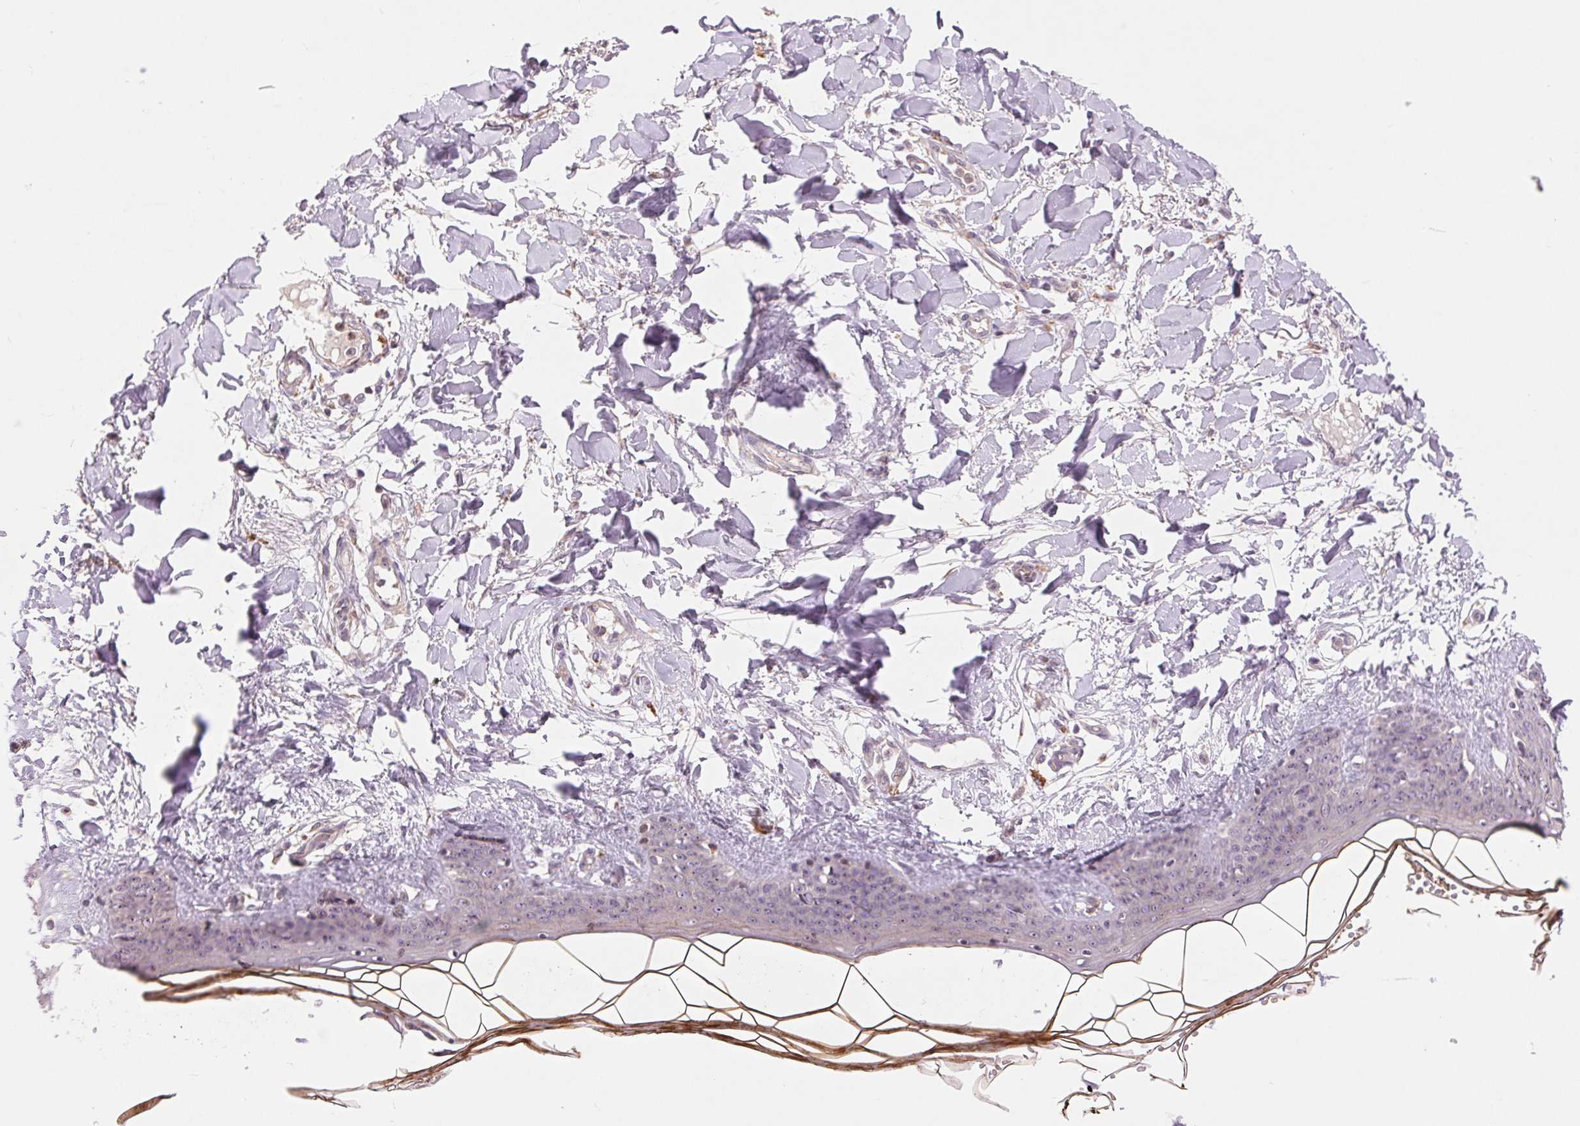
{"staining": {"intensity": "weak", "quantity": "<25%", "location": "cytoplasmic/membranous"}, "tissue": "skin", "cell_type": "Fibroblasts", "image_type": "normal", "snomed": [{"axis": "morphology", "description": "Normal tissue, NOS"}, {"axis": "topography", "description": "Skin"}], "caption": "Skin stained for a protein using IHC demonstrates no positivity fibroblasts.", "gene": "RANBP3L", "patient": {"sex": "female", "age": 34}}